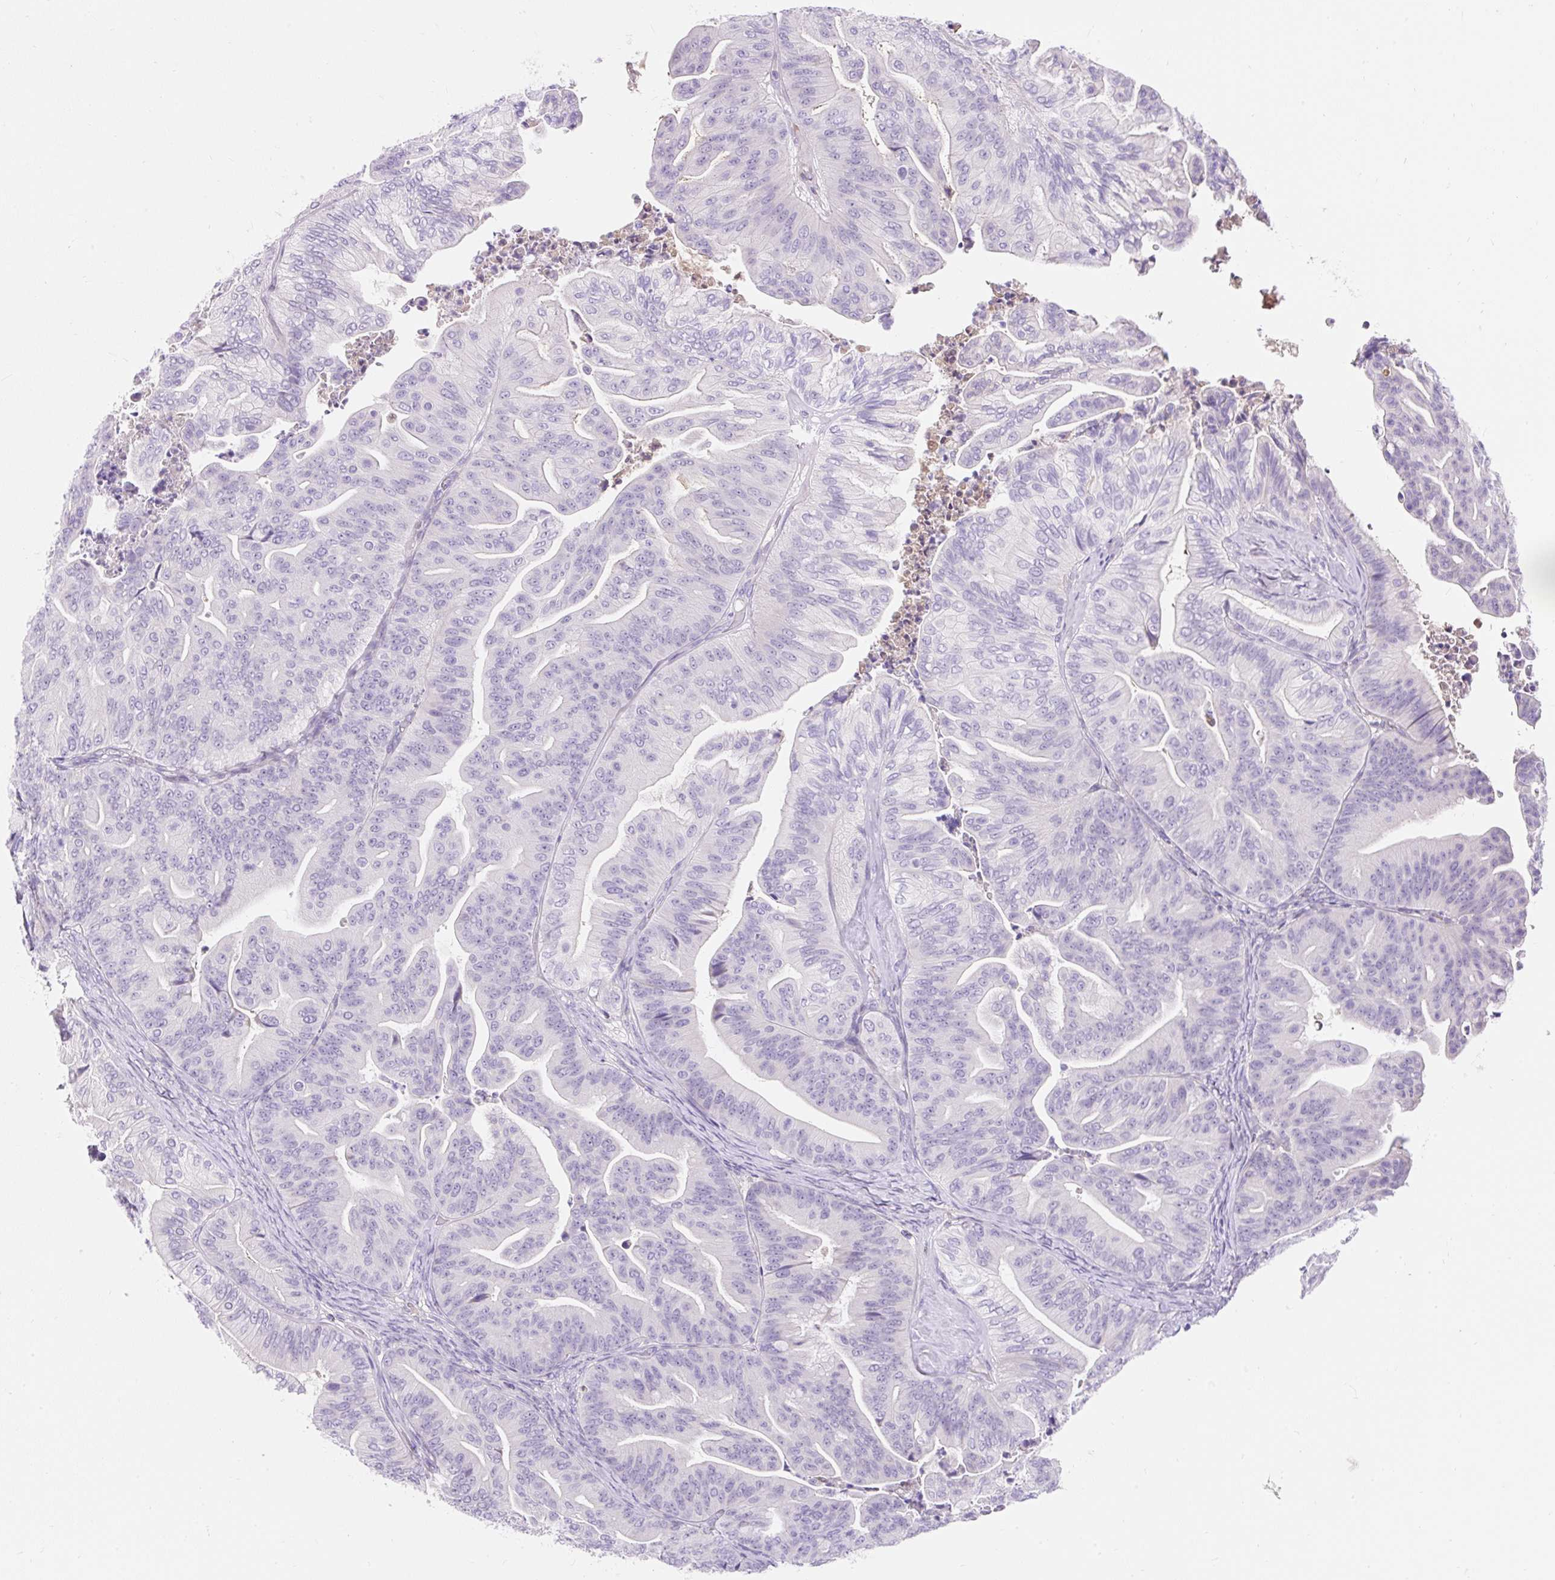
{"staining": {"intensity": "negative", "quantity": "none", "location": "none"}, "tissue": "ovarian cancer", "cell_type": "Tumor cells", "image_type": "cancer", "snomed": [{"axis": "morphology", "description": "Cystadenocarcinoma, mucinous, NOS"}, {"axis": "topography", "description": "Ovary"}], "caption": "DAB immunohistochemical staining of human ovarian cancer reveals no significant expression in tumor cells.", "gene": "TMEM150C", "patient": {"sex": "female", "age": 67}}